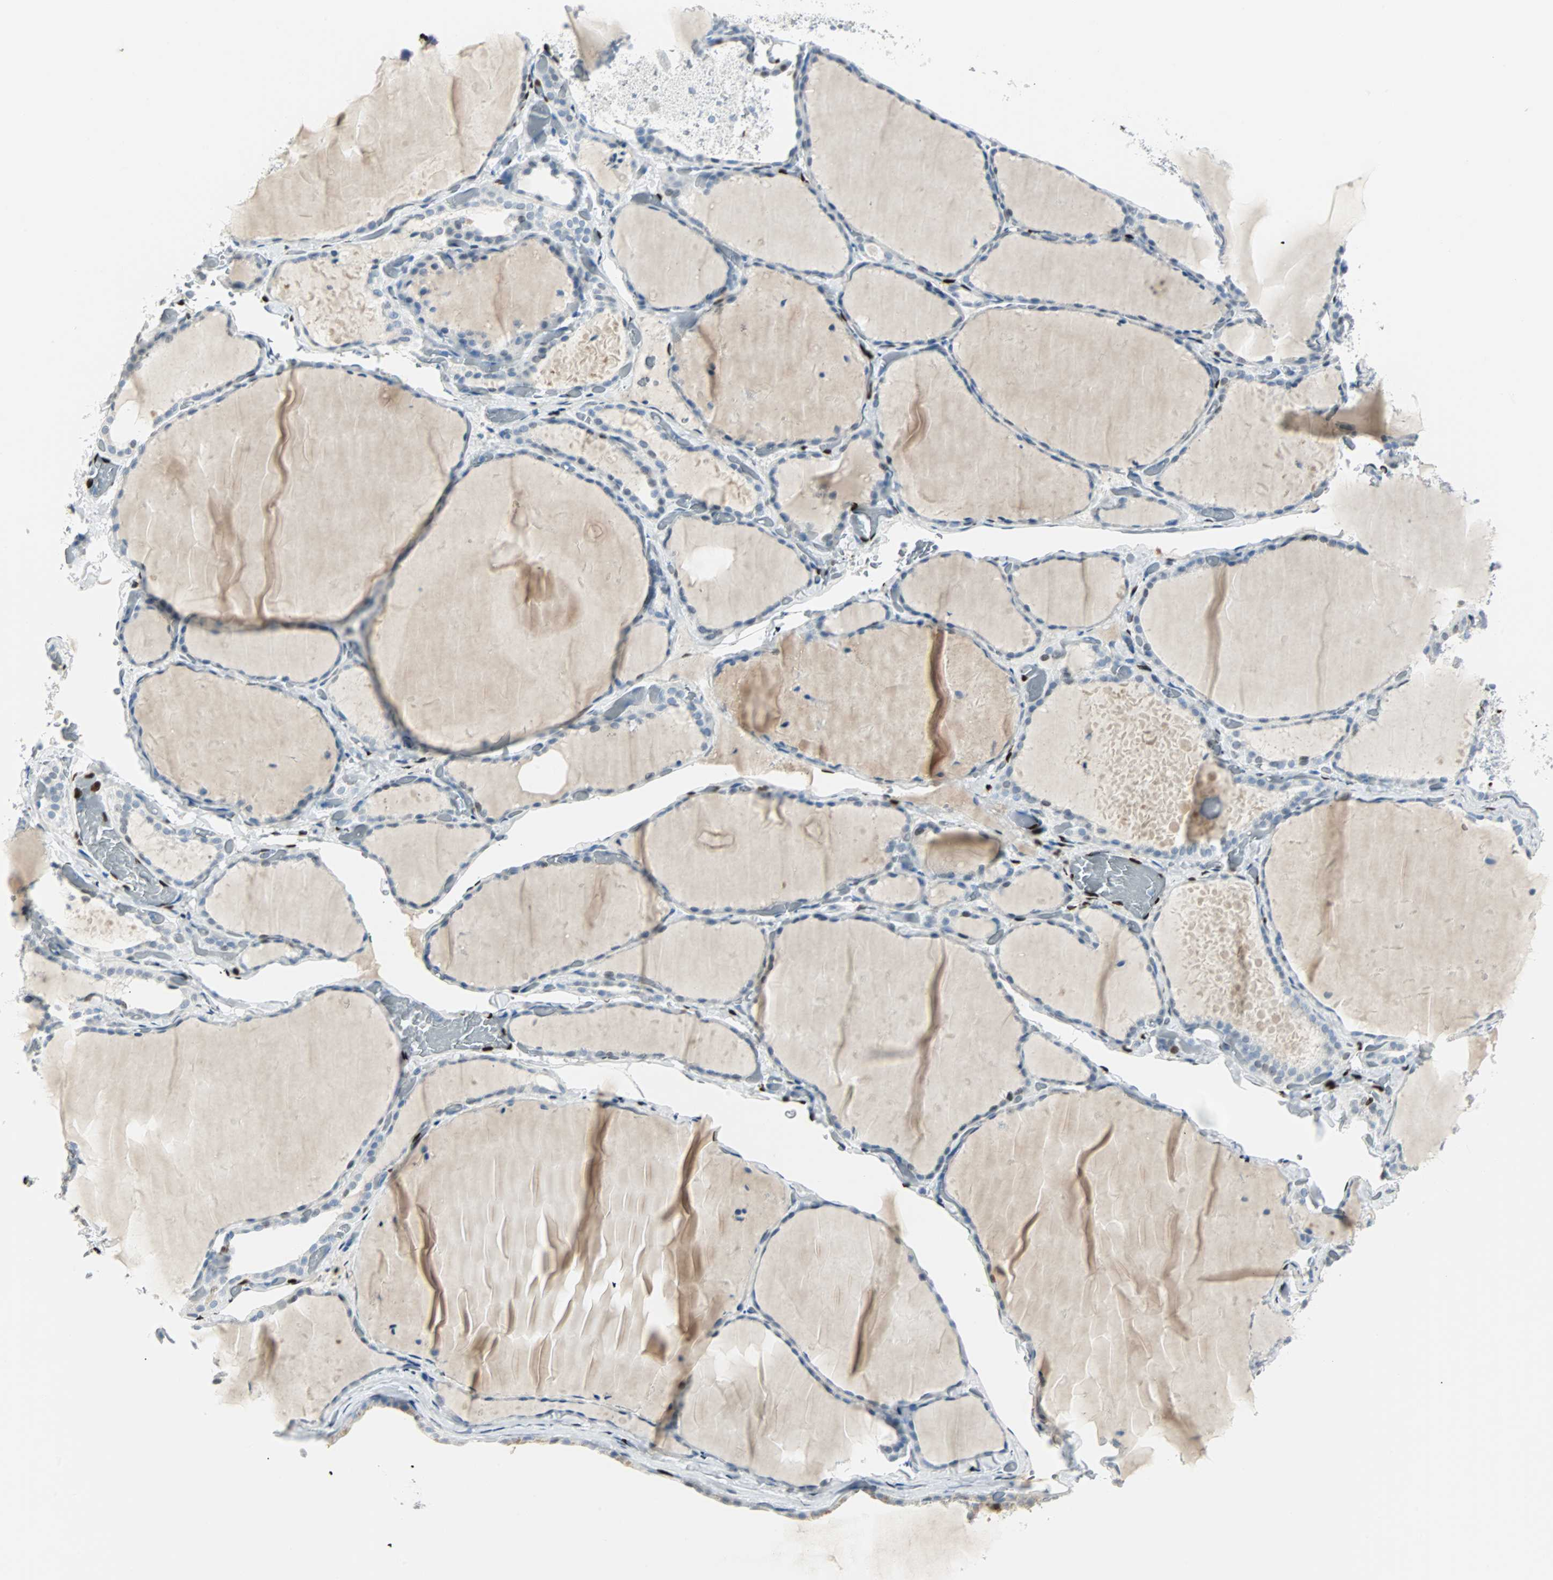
{"staining": {"intensity": "negative", "quantity": "none", "location": "none"}, "tissue": "thyroid gland", "cell_type": "Glandular cells", "image_type": "normal", "snomed": [{"axis": "morphology", "description": "Normal tissue, NOS"}, {"axis": "topography", "description": "Thyroid gland"}], "caption": "A photomicrograph of thyroid gland stained for a protein shows no brown staining in glandular cells. (DAB immunohistochemistry (IHC) with hematoxylin counter stain).", "gene": "IL33", "patient": {"sex": "female", "age": 22}}